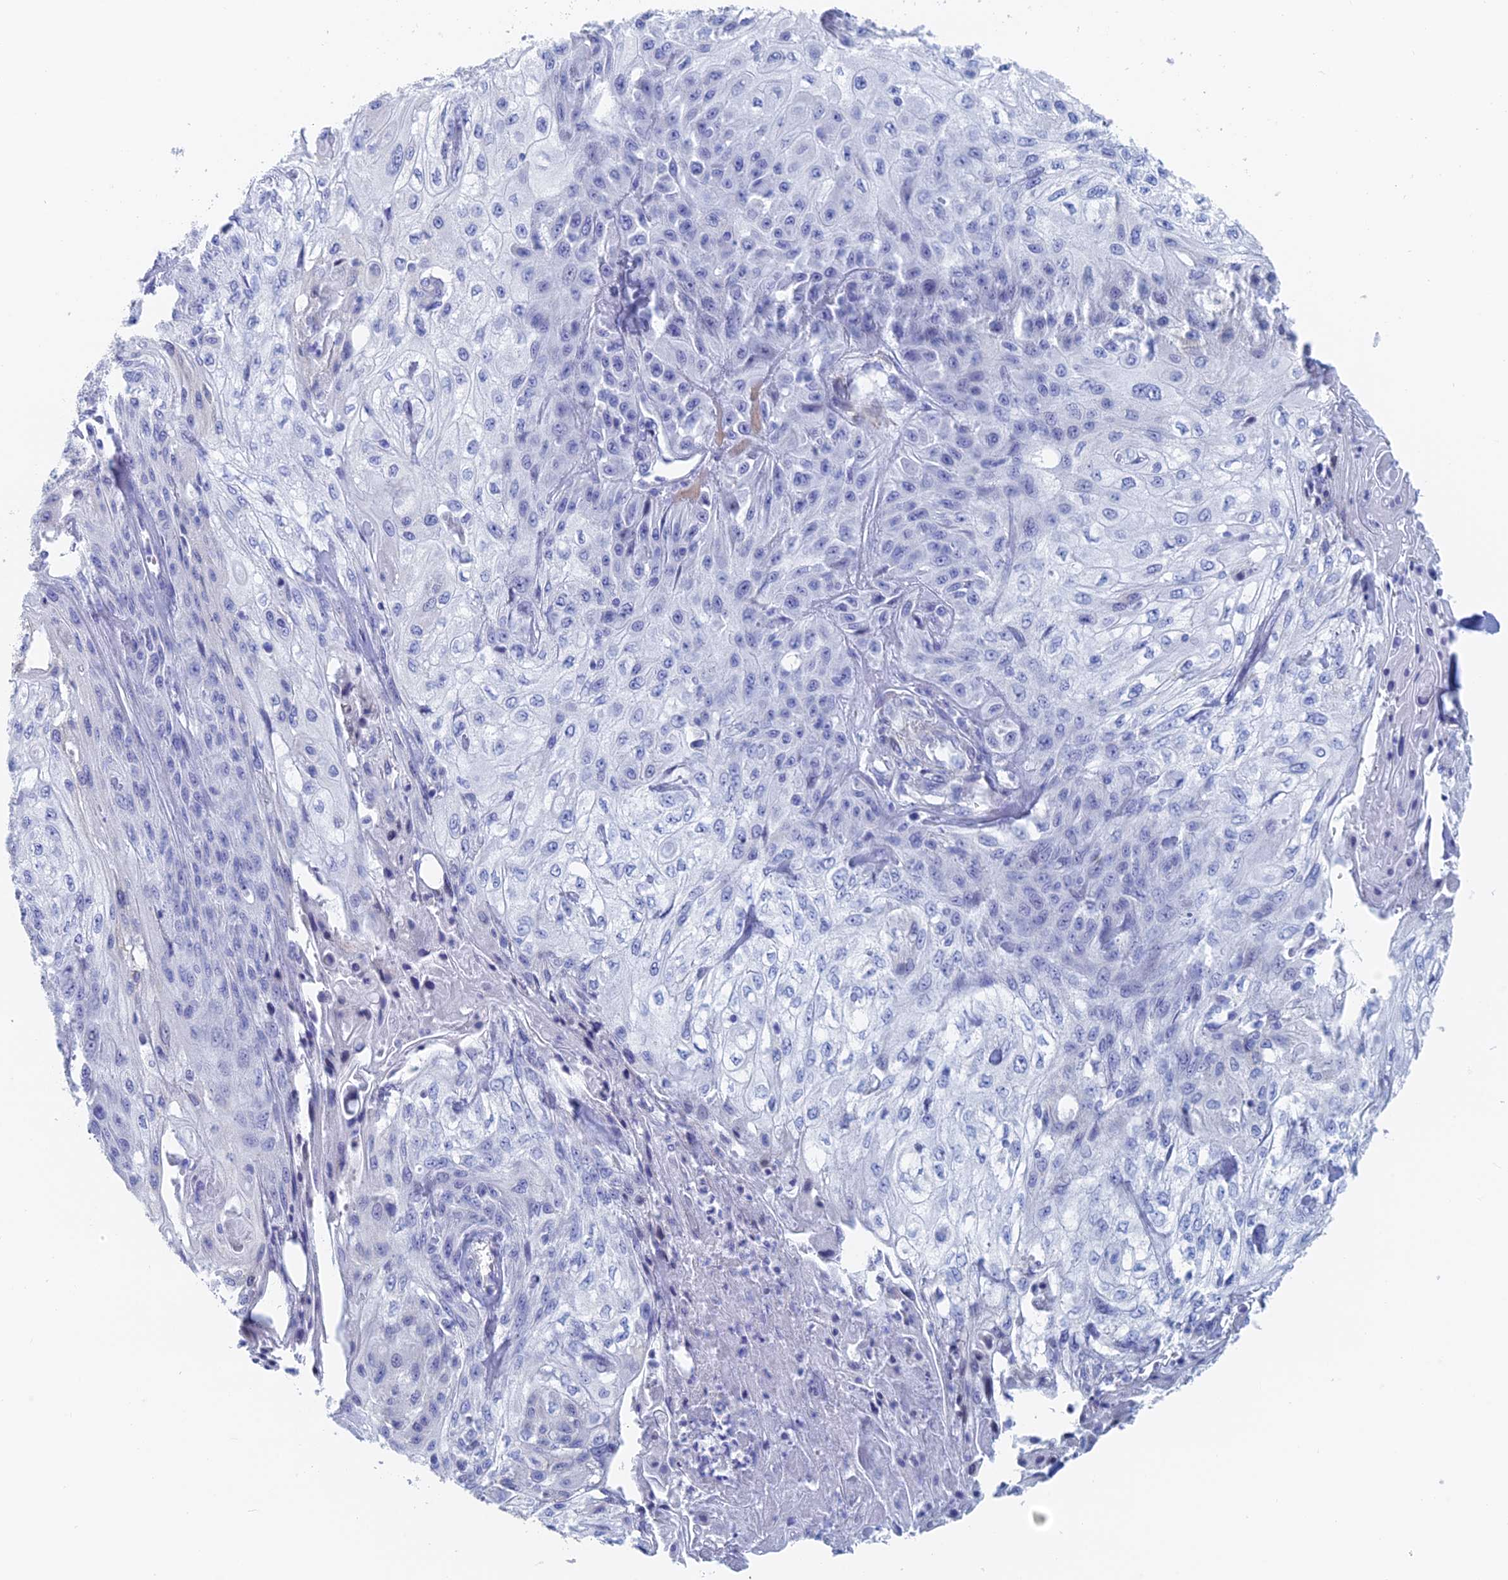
{"staining": {"intensity": "negative", "quantity": "none", "location": "none"}, "tissue": "skin cancer", "cell_type": "Tumor cells", "image_type": "cancer", "snomed": [{"axis": "morphology", "description": "Squamous cell carcinoma, NOS"}, {"axis": "morphology", "description": "Squamous cell carcinoma, metastatic, NOS"}, {"axis": "topography", "description": "Skin"}, {"axis": "topography", "description": "Lymph node"}], "caption": "Protein analysis of skin squamous cell carcinoma exhibits no significant expression in tumor cells.", "gene": "KCNK18", "patient": {"sex": "male", "age": 75}}